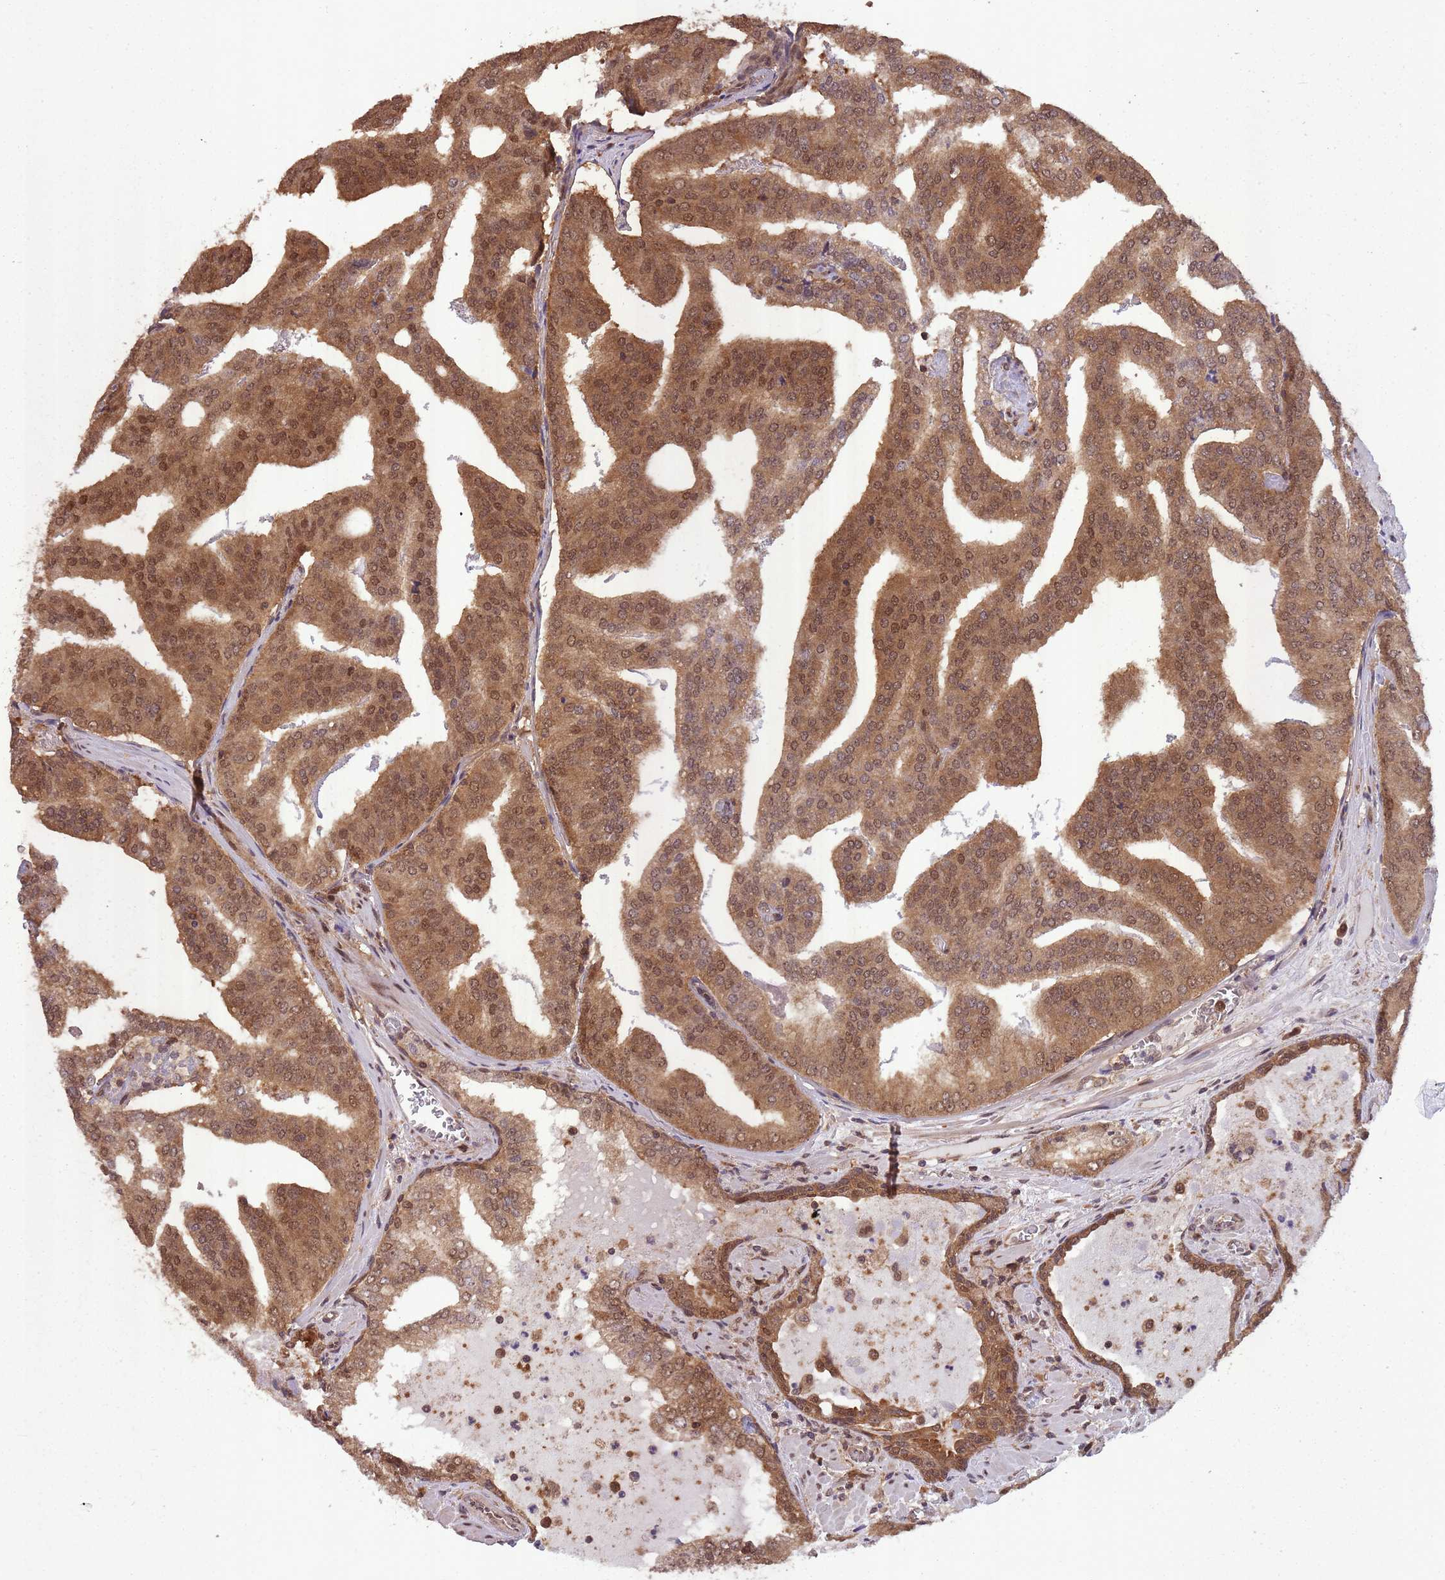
{"staining": {"intensity": "moderate", "quantity": ">75%", "location": "cytoplasmic/membranous,nuclear"}, "tissue": "prostate cancer", "cell_type": "Tumor cells", "image_type": "cancer", "snomed": [{"axis": "morphology", "description": "Adenocarcinoma, High grade"}, {"axis": "topography", "description": "Prostate"}], "caption": "The immunohistochemical stain labels moderate cytoplasmic/membranous and nuclear positivity in tumor cells of prostate cancer tissue.", "gene": "PPP6R3", "patient": {"sex": "male", "age": 68}}